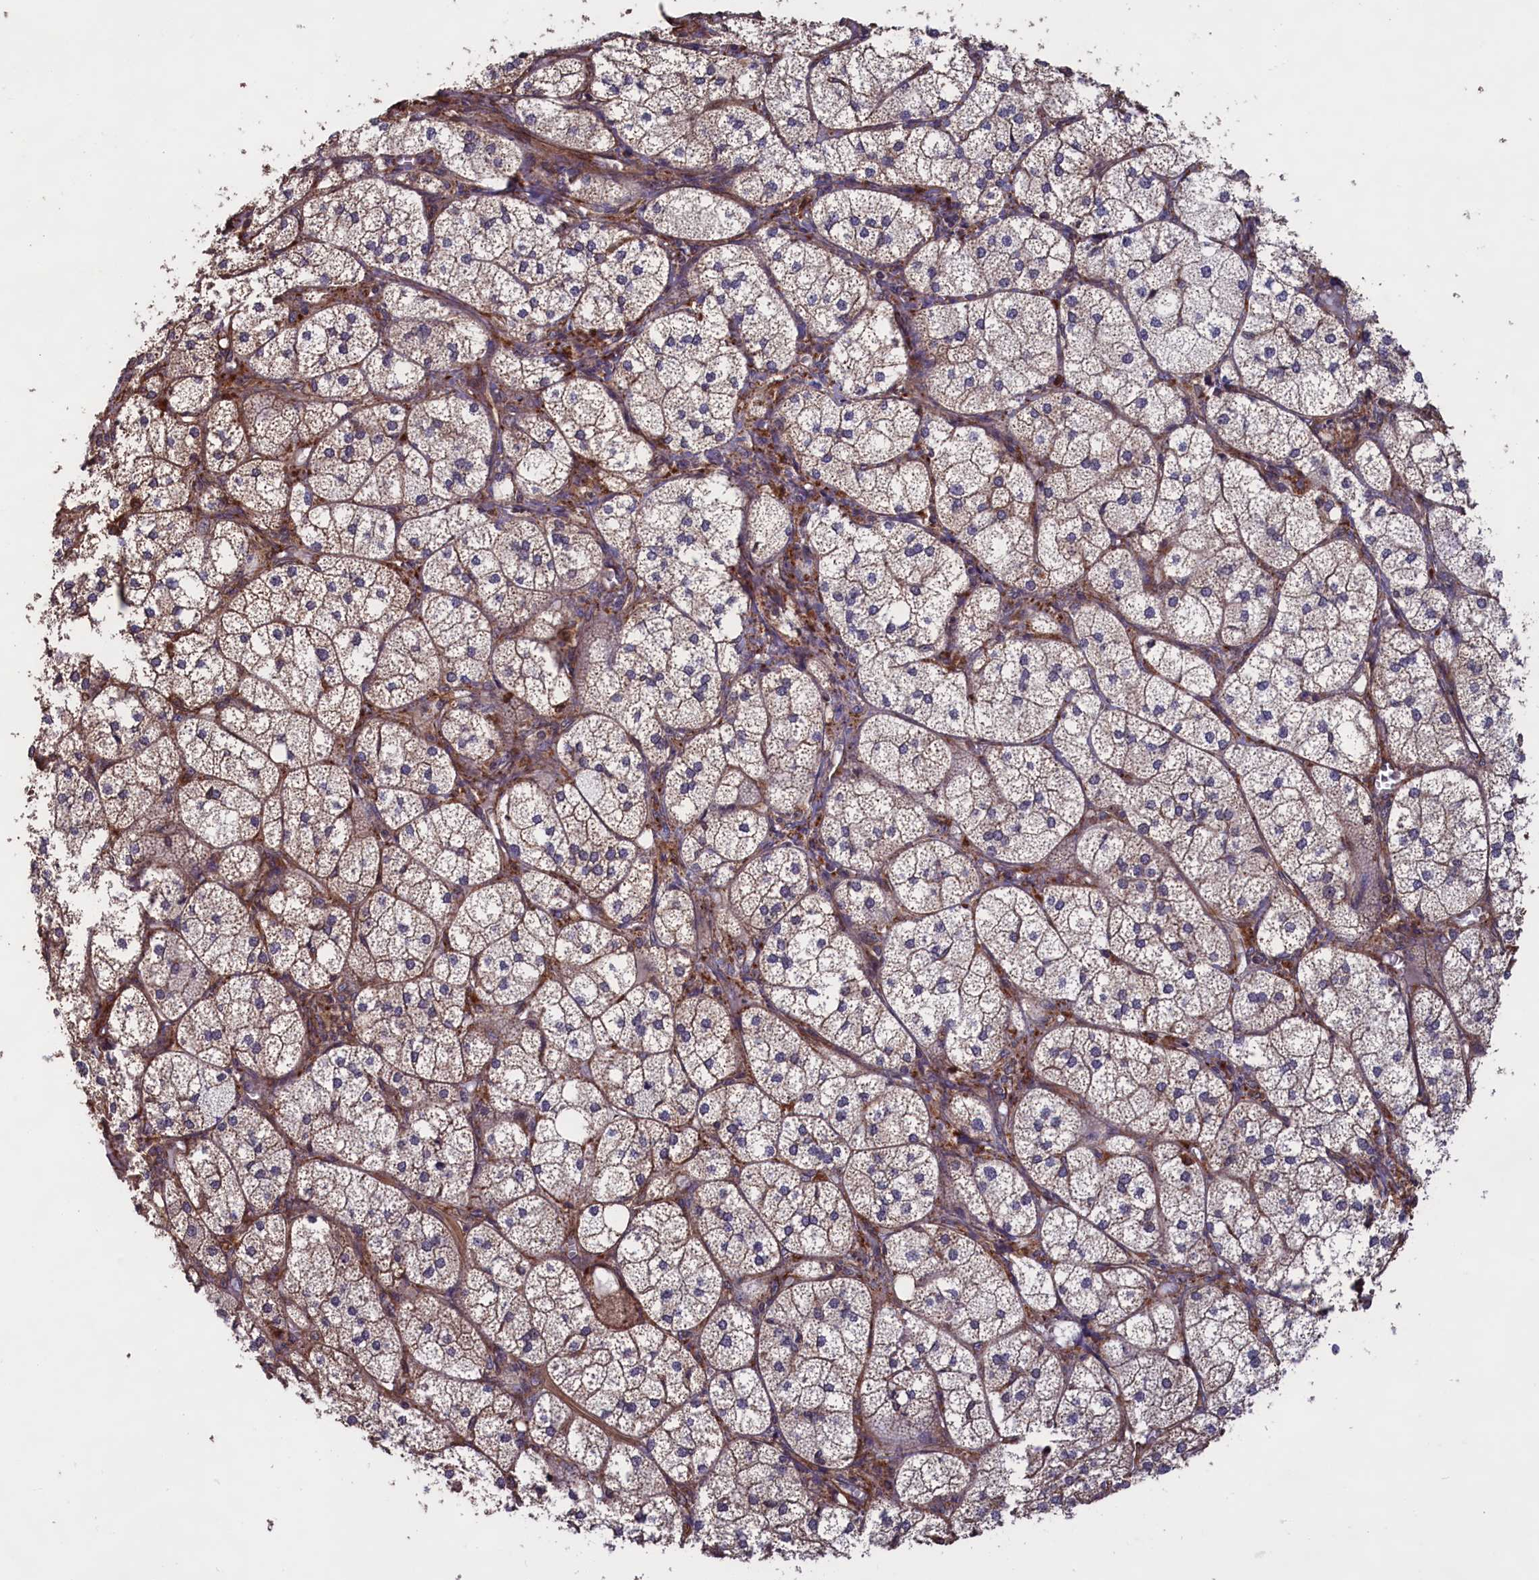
{"staining": {"intensity": "strong", "quantity": "25%-75%", "location": "cytoplasmic/membranous"}, "tissue": "adrenal gland", "cell_type": "Glandular cells", "image_type": "normal", "snomed": [{"axis": "morphology", "description": "Normal tissue, NOS"}, {"axis": "topography", "description": "Adrenal gland"}], "caption": "Brown immunohistochemical staining in benign adrenal gland demonstrates strong cytoplasmic/membranous expression in about 25%-75% of glandular cells.", "gene": "CCDC124", "patient": {"sex": "female", "age": 61}}